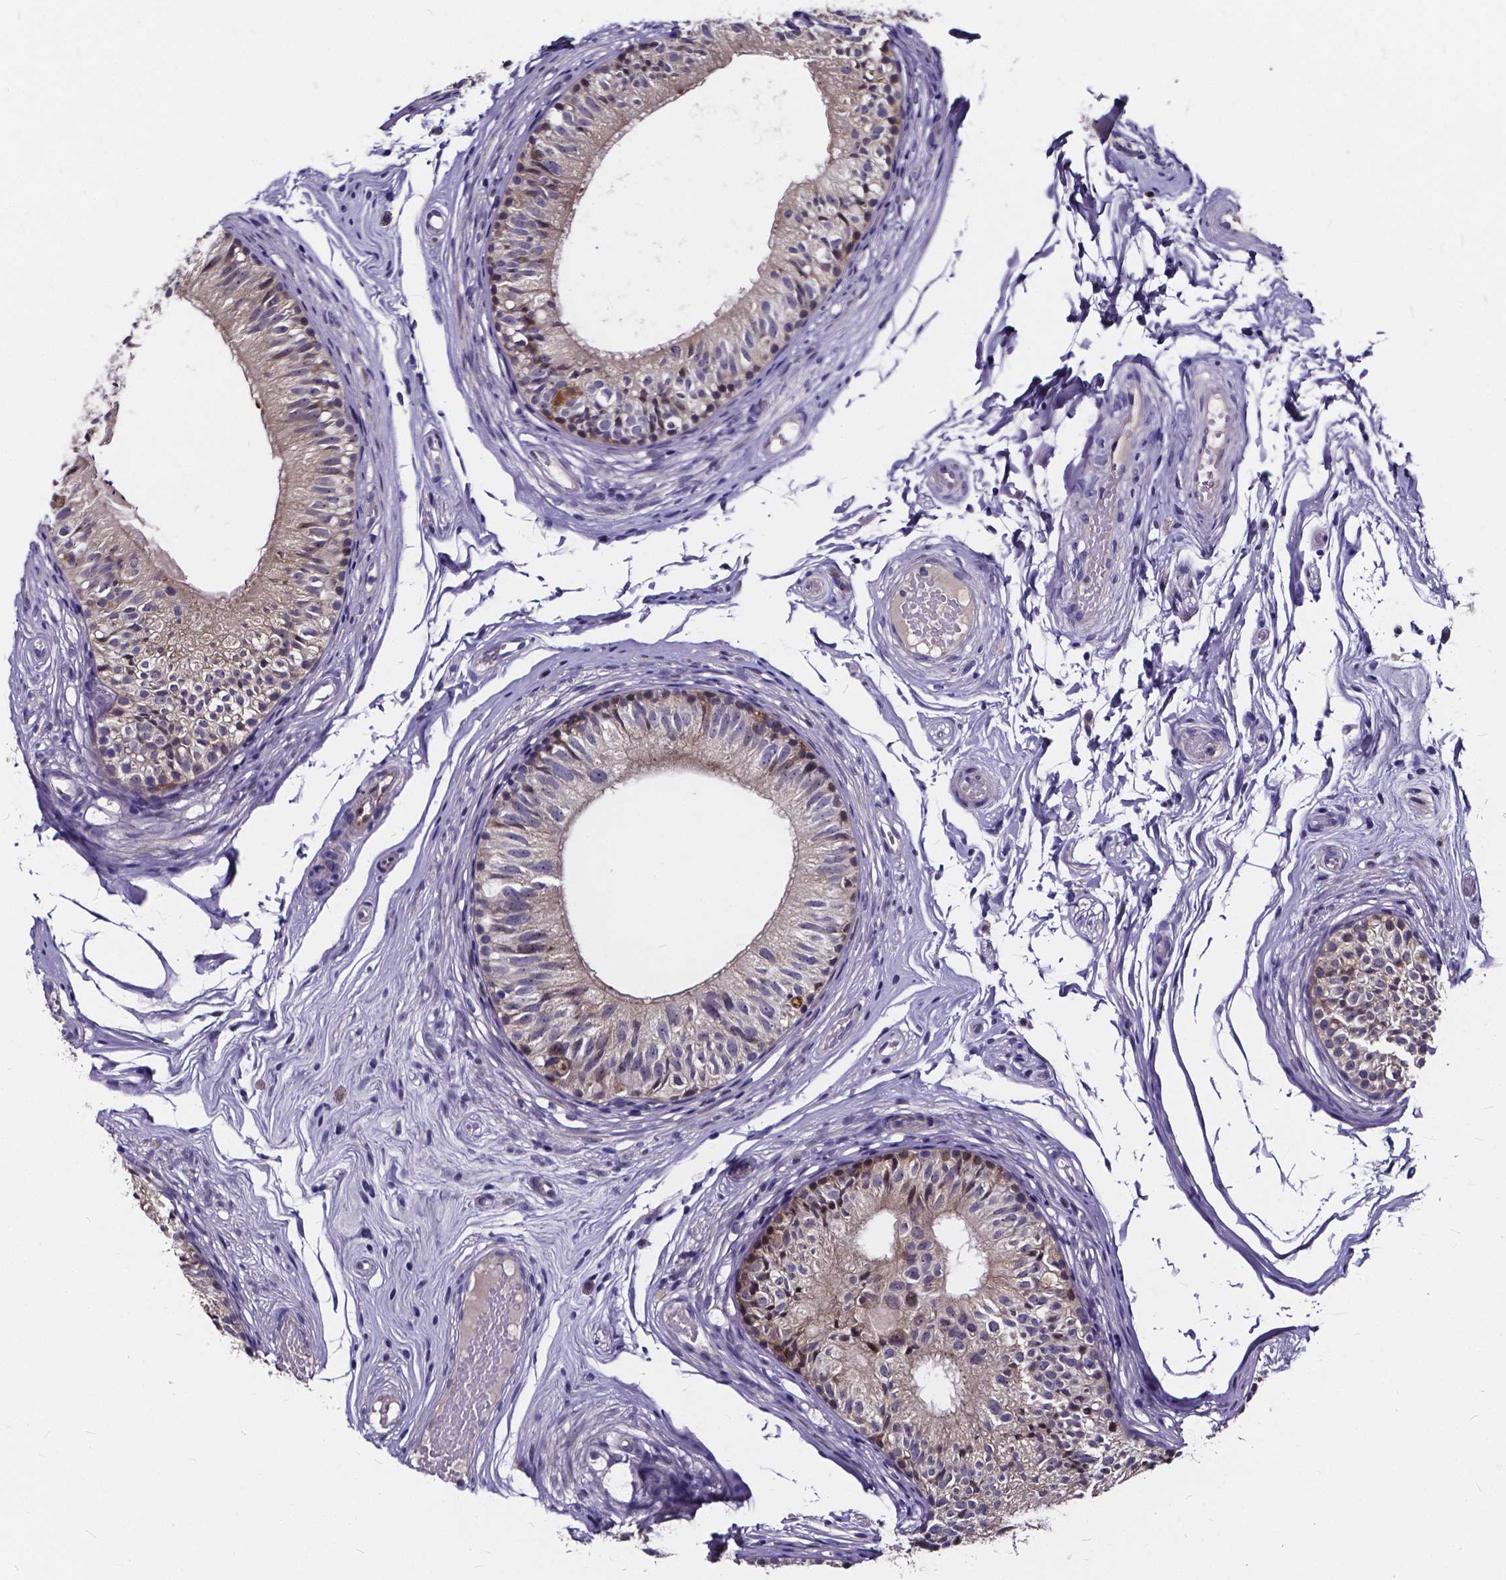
{"staining": {"intensity": "moderate", "quantity": "25%-75%", "location": "cytoplasmic/membranous"}, "tissue": "epididymis", "cell_type": "Glandular cells", "image_type": "normal", "snomed": [{"axis": "morphology", "description": "Normal tissue, NOS"}, {"axis": "topography", "description": "Epididymis"}], "caption": "An immunohistochemistry micrograph of normal tissue is shown. Protein staining in brown labels moderate cytoplasmic/membranous positivity in epididymis within glandular cells.", "gene": "SOWAHA", "patient": {"sex": "male", "age": 29}}